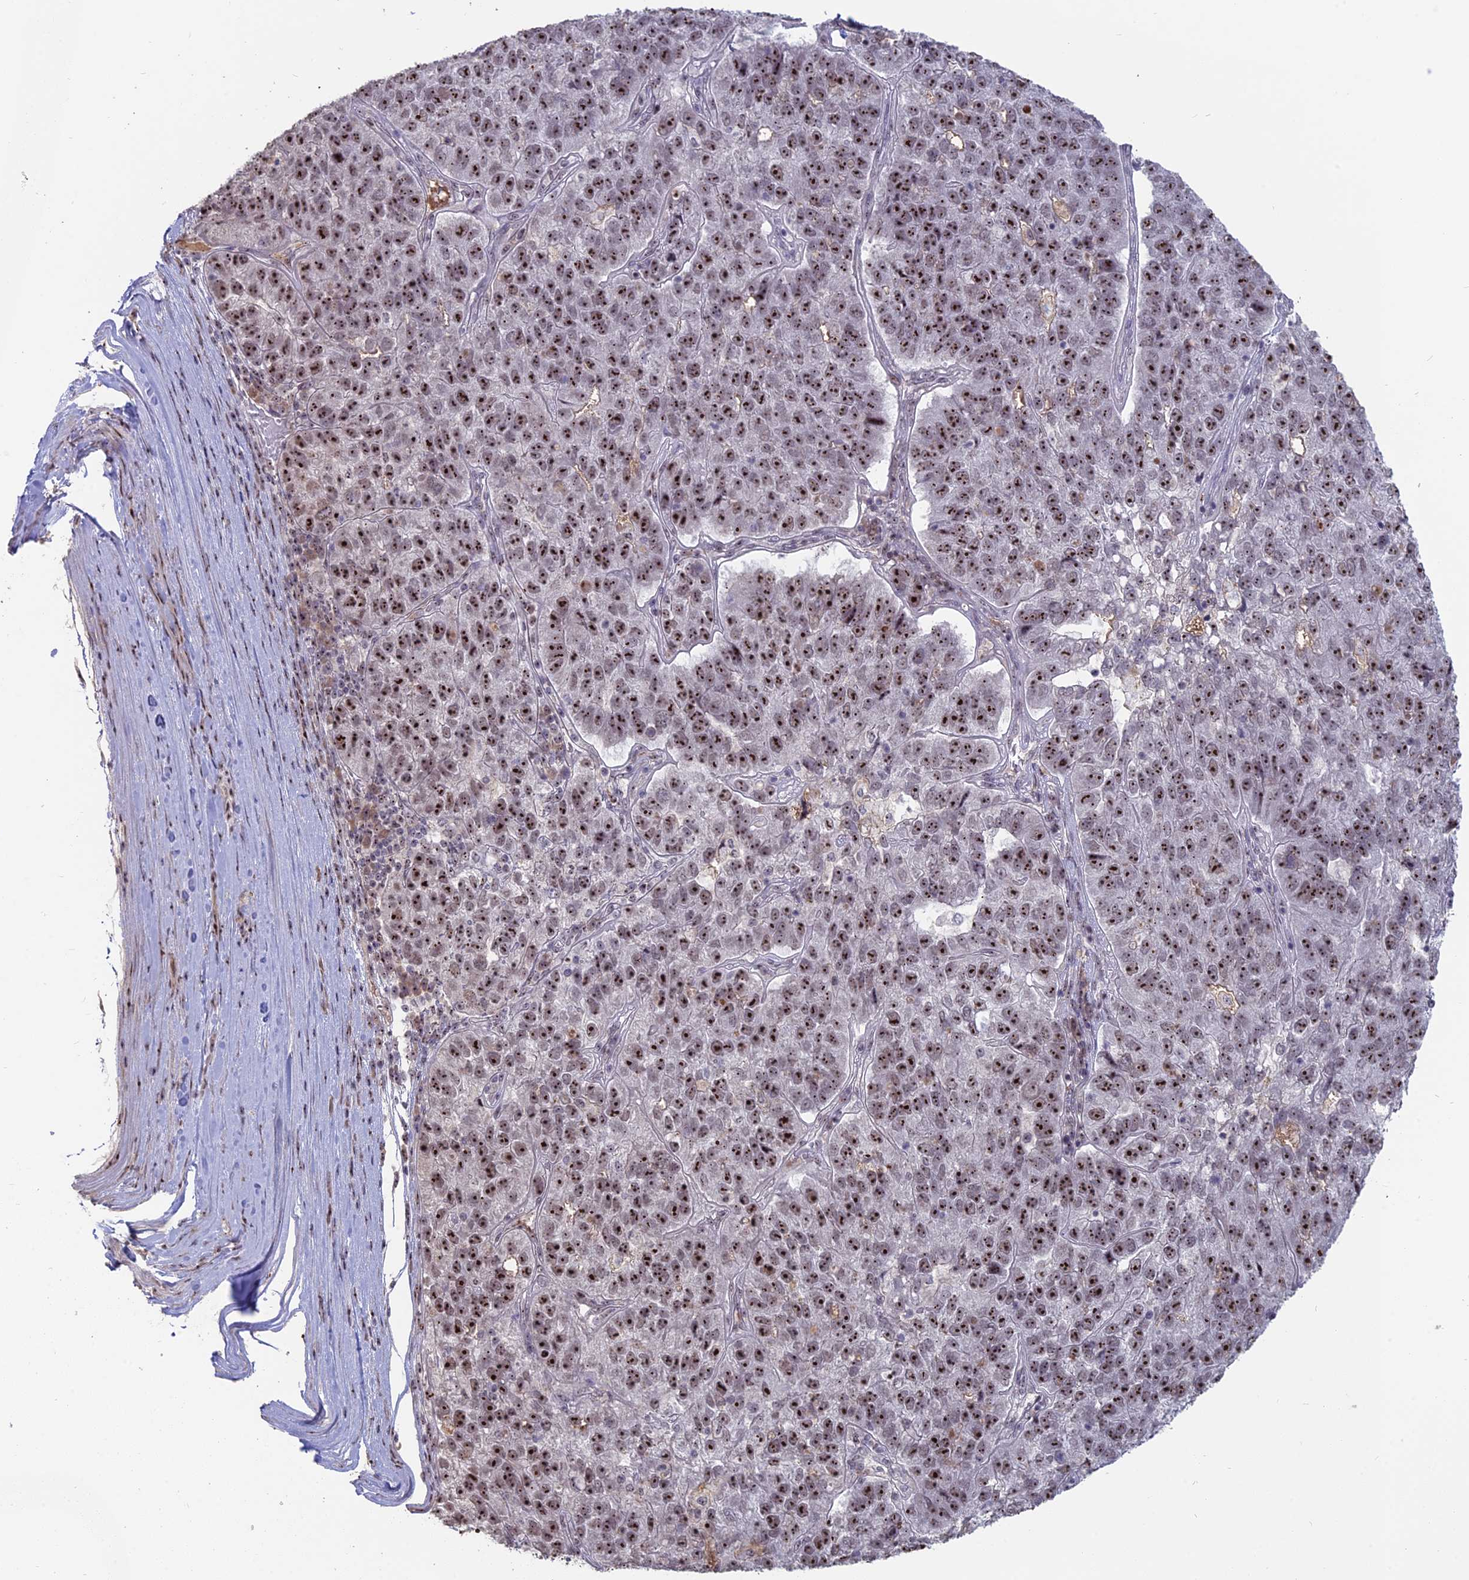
{"staining": {"intensity": "strong", "quantity": ">75%", "location": "nuclear"}, "tissue": "pancreatic cancer", "cell_type": "Tumor cells", "image_type": "cancer", "snomed": [{"axis": "morphology", "description": "Adenocarcinoma, NOS"}, {"axis": "topography", "description": "Pancreas"}], "caption": "Immunohistochemical staining of human pancreatic cancer (adenocarcinoma) shows strong nuclear protein expression in approximately >75% of tumor cells. The staining was performed using DAB (3,3'-diaminobenzidine), with brown indicating positive protein expression. Nuclei are stained blue with hematoxylin.", "gene": "FAM131A", "patient": {"sex": "female", "age": 61}}